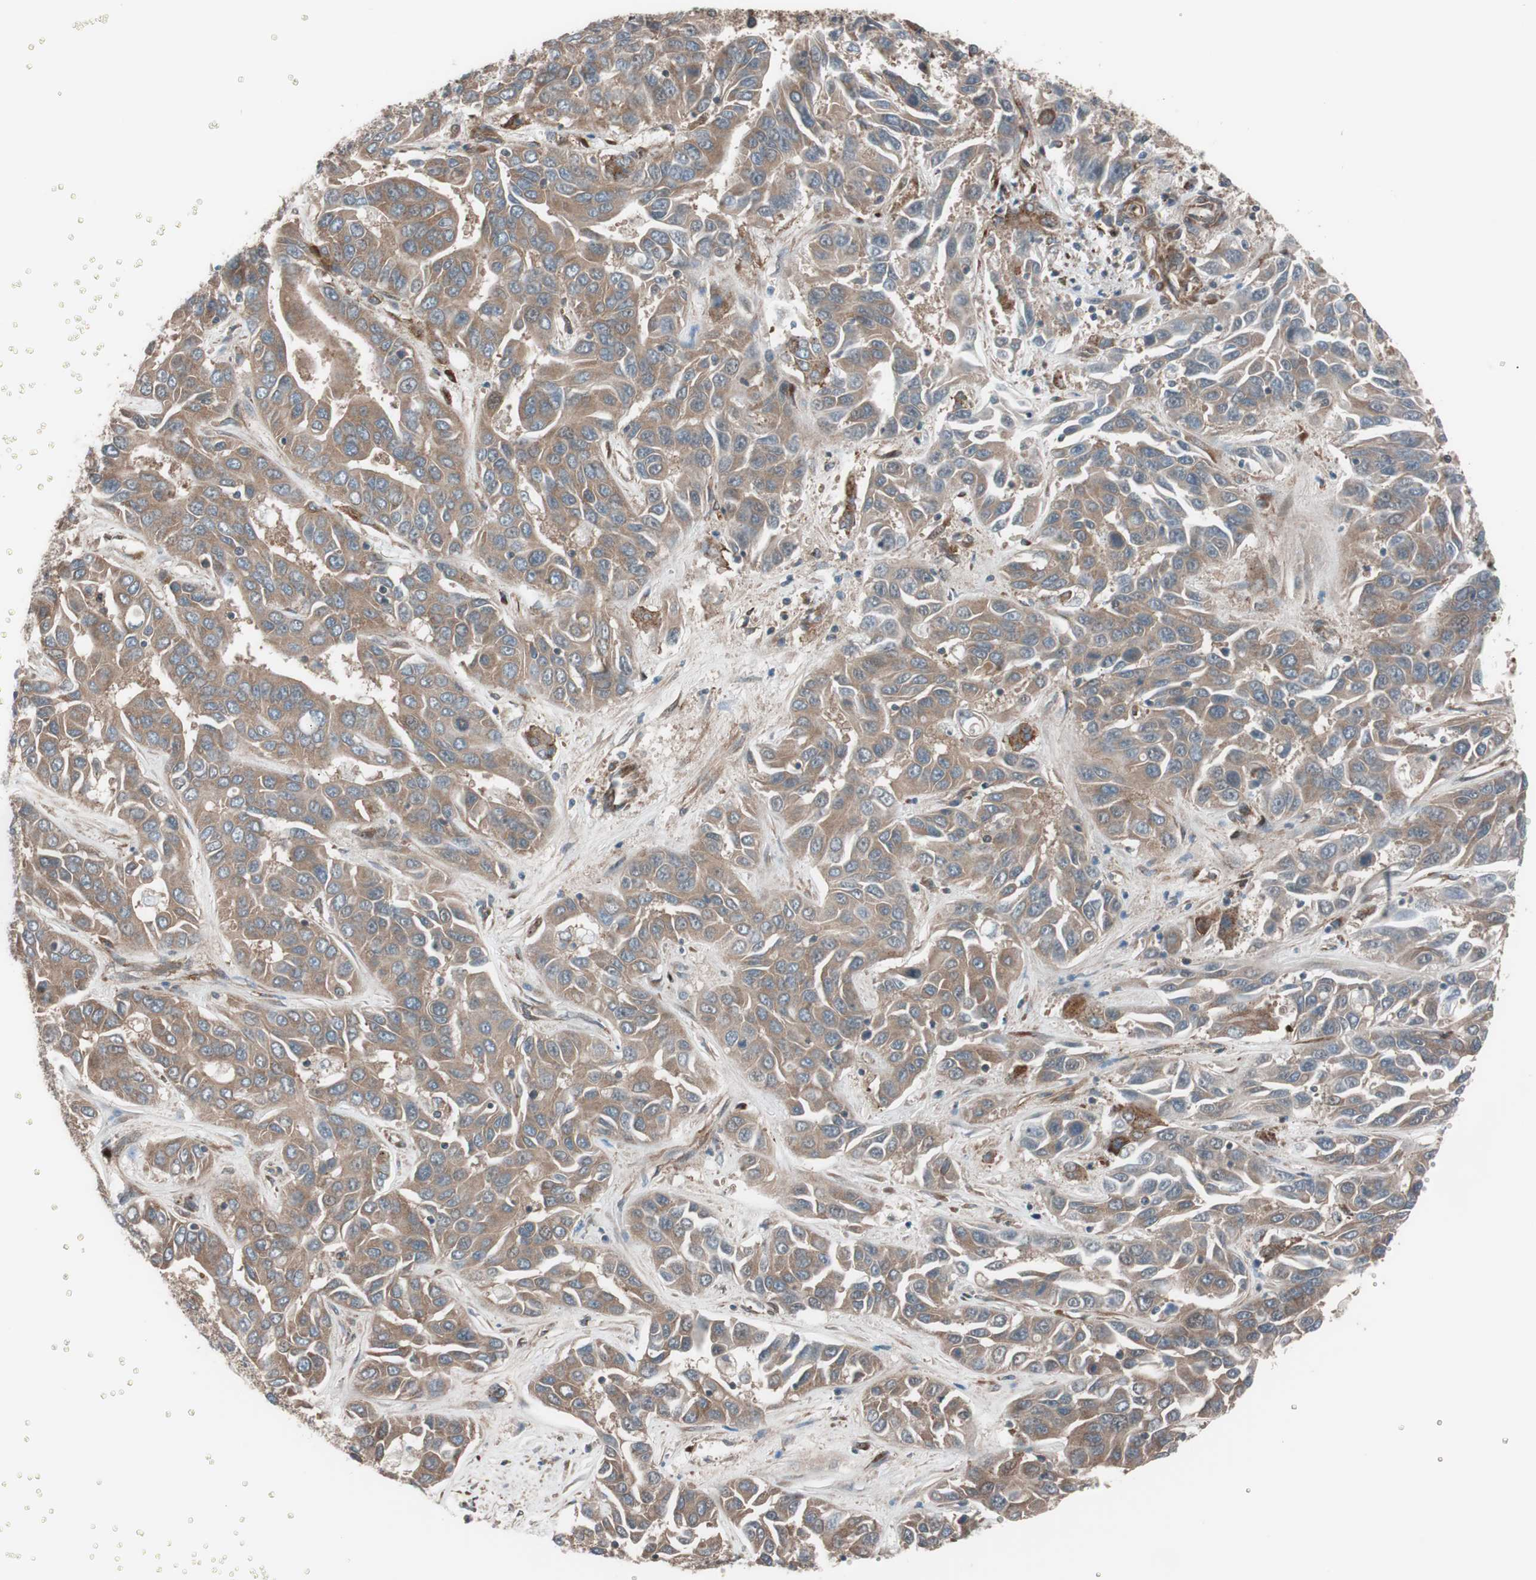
{"staining": {"intensity": "moderate", "quantity": ">75%", "location": "cytoplasmic/membranous"}, "tissue": "liver cancer", "cell_type": "Tumor cells", "image_type": "cancer", "snomed": [{"axis": "morphology", "description": "Cholangiocarcinoma"}, {"axis": "topography", "description": "Liver"}], "caption": "Human liver cholangiocarcinoma stained with a brown dye displays moderate cytoplasmic/membranous positive staining in about >75% of tumor cells.", "gene": "SEC31A", "patient": {"sex": "female", "age": 52}}